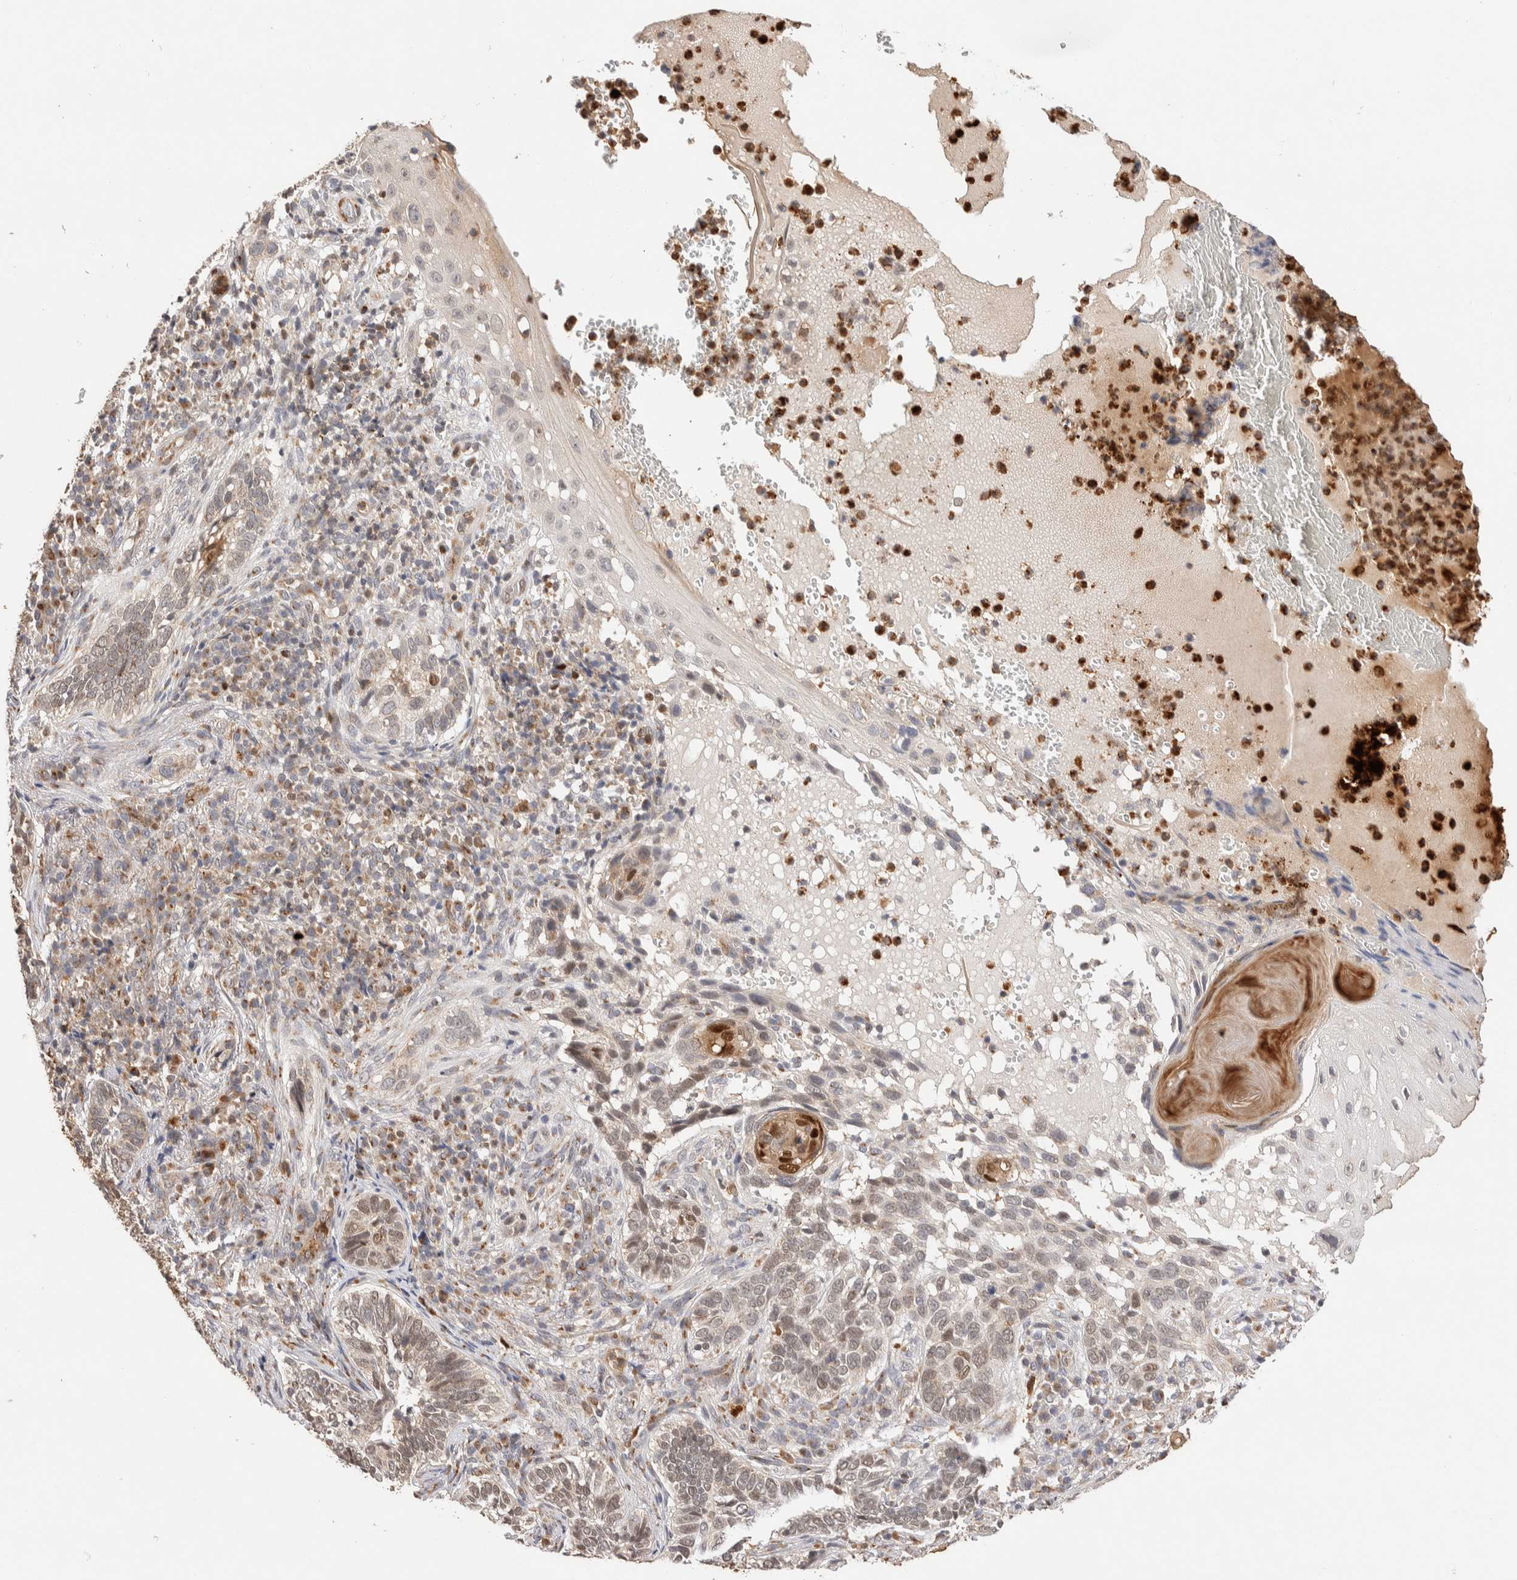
{"staining": {"intensity": "weak", "quantity": "25%-75%", "location": "cytoplasmic/membranous,nuclear"}, "tissue": "skin cancer", "cell_type": "Tumor cells", "image_type": "cancer", "snomed": [{"axis": "morphology", "description": "Basal cell carcinoma"}, {"axis": "topography", "description": "Skin"}], "caption": "Basal cell carcinoma (skin) stained with immunohistochemistry exhibits weak cytoplasmic/membranous and nuclear staining in approximately 25%-75% of tumor cells. (DAB IHC, brown staining for protein, blue staining for nuclei).", "gene": "NSMAF", "patient": {"sex": "female", "age": 89}}